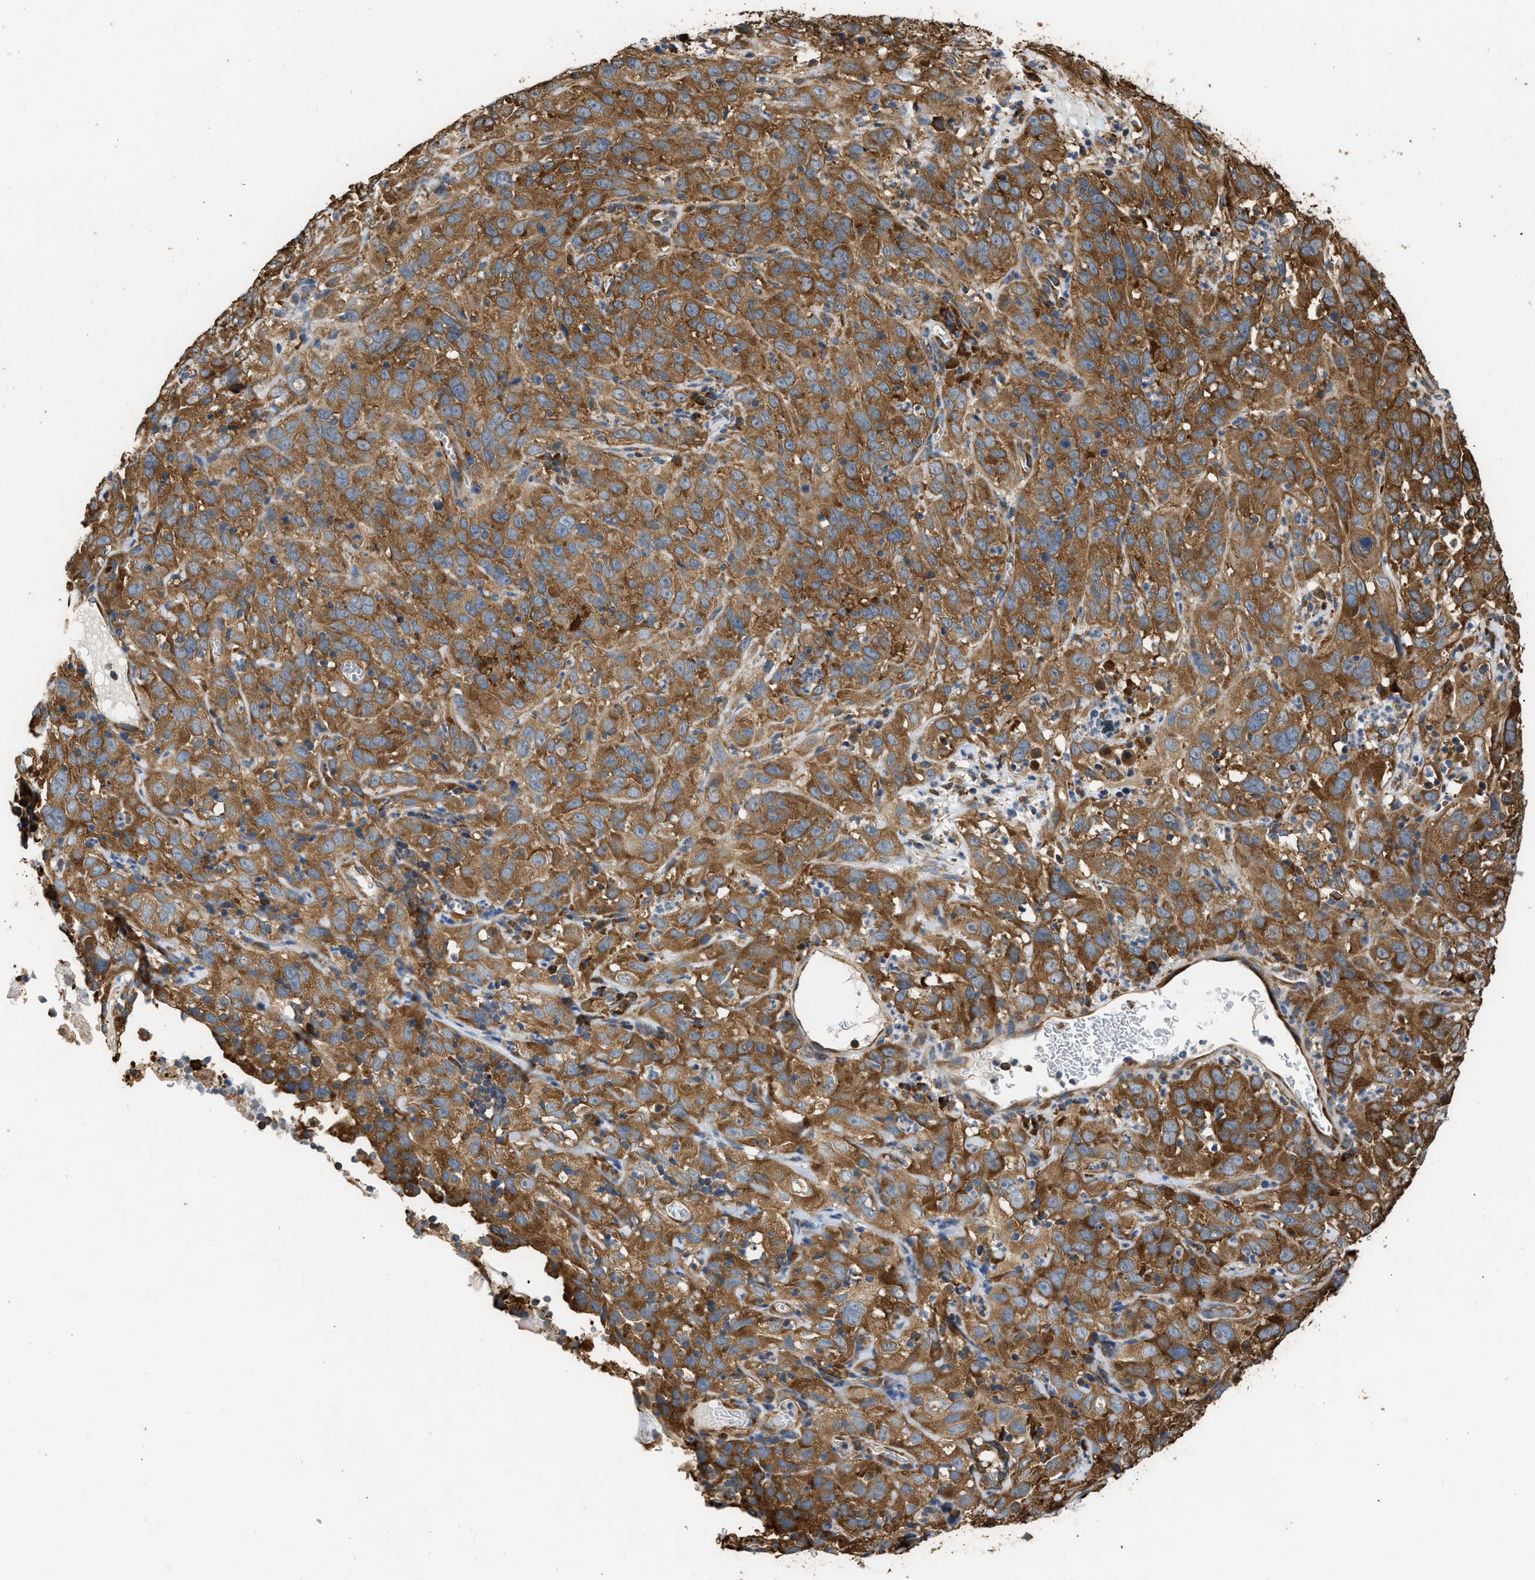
{"staining": {"intensity": "strong", "quantity": ">75%", "location": "cytoplasmic/membranous"}, "tissue": "cervical cancer", "cell_type": "Tumor cells", "image_type": "cancer", "snomed": [{"axis": "morphology", "description": "Squamous cell carcinoma, NOS"}, {"axis": "topography", "description": "Cervix"}], "caption": "Protein analysis of cervical squamous cell carcinoma tissue shows strong cytoplasmic/membranous expression in approximately >75% of tumor cells.", "gene": "SLC36A4", "patient": {"sex": "female", "age": 32}}